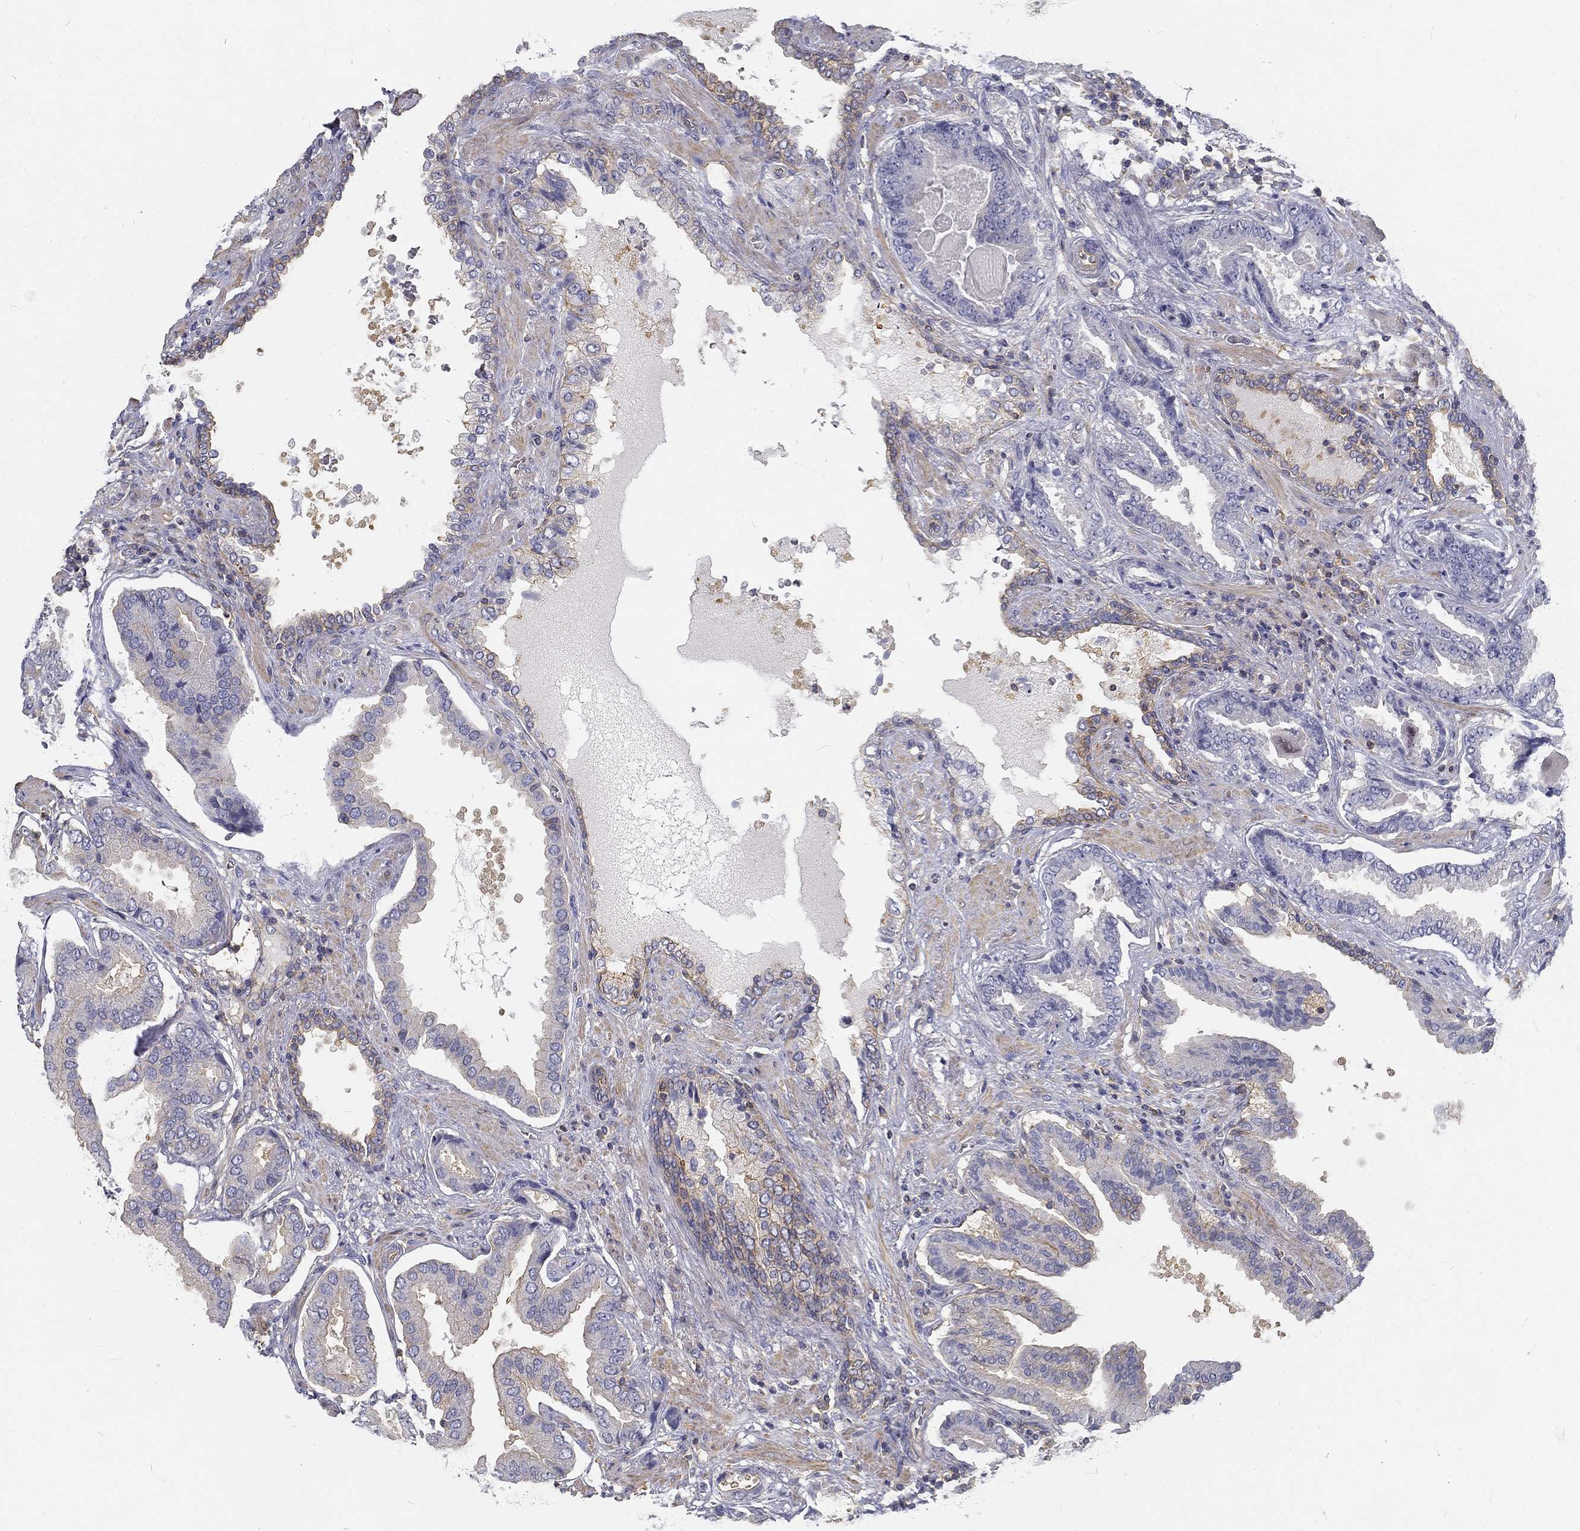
{"staining": {"intensity": "weak", "quantity": "<25%", "location": "cytoplasmic/membranous"}, "tissue": "prostate cancer", "cell_type": "Tumor cells", "image_type": "cancer", "snomed": [{"axis": "morphology", "description": "Adenocarcinoma, NOS"}, {"axis": "topography", "description": "Prostate"}], "caption": "A high-resolution micrograph shows immunohistochemistry (IHC) staining of prostate adenocarcinoma, which demonstrates no significant positivity in tumor cells. (DAB immunohistochemistry with hematoxylin counter stain).", "gene": "MTMR11", "patient": {"sex": "male", "age": 64}}